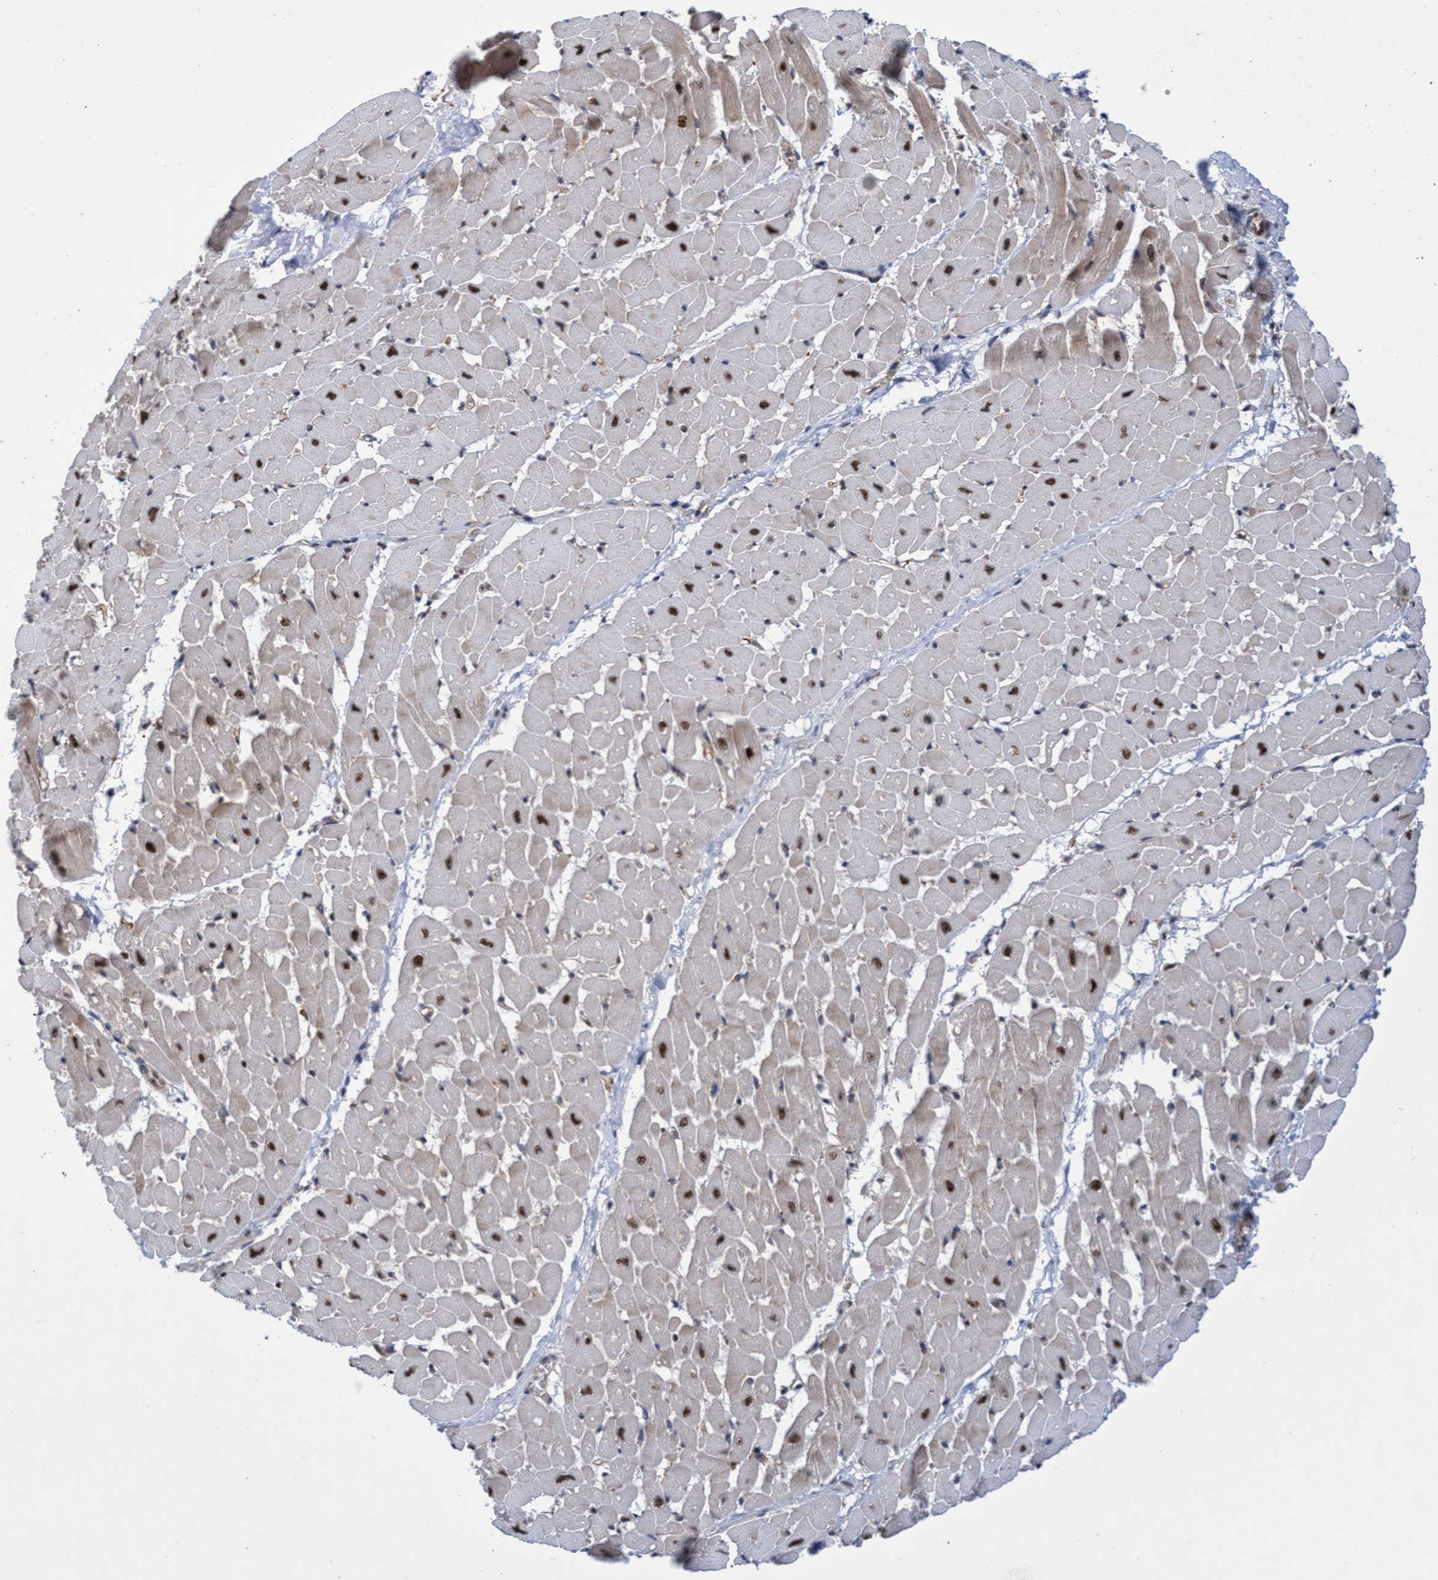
{"staining": {"intensity": "moderate", "quantity": "25%-75%", "location": "nuclear"}, "tissue": "heart muscle", "cell_type": "Cardiomyocytes", "image_type": "normal", "snomed": [{"axis": "morphology", "description": "Normal tissue, NOS"}, {"axis": "topography", "description": "Heart"}], "caption": "The immunohistochemical stain labels moderate nuclear staining in cardiomyocytes of benign heart muscle.", "gene": "GTF2F1", "patient": {"sex": "male", "age": 45}}